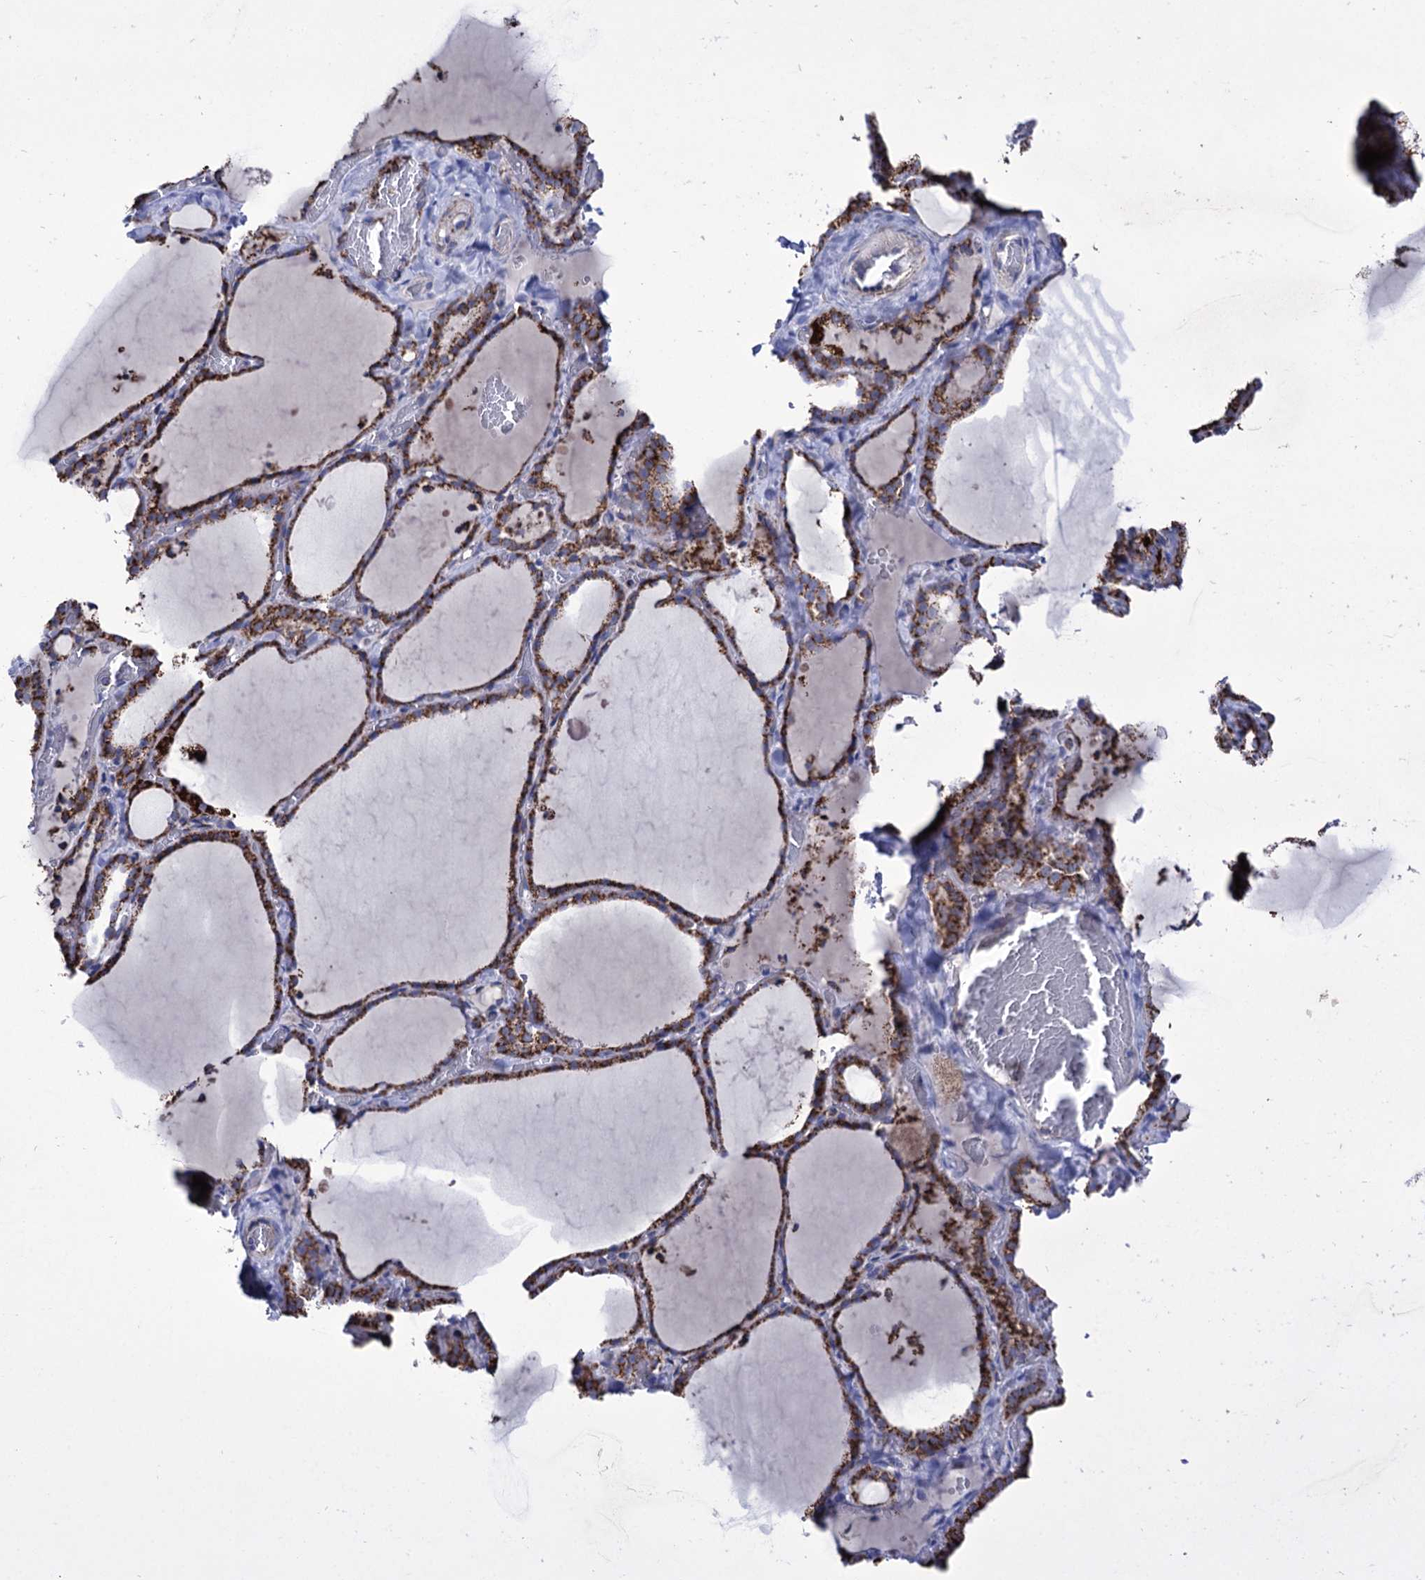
{"staining": {"intensity": "strong", "quantity": ">75%", "location": "cytoplasmic/membranous"}, "tissue": "thyroid gland", "cell_type": "Glandular cells", "image_type": "normal", "snomed": [{"axis": "morphology", "description": "Normal tissue, NOS"}, {"axis": "topography", "description": "Thyroid gland"}], "caption": "IHC micrograph of normal human thyroid gland stained for a protein (brown), which demonstrates high levels of strong cytoplasmic/membranous staining in approximately >75% of glandular cells.", "gene": "ABHD10", "patient": {"sex": "female", "age": 22}}